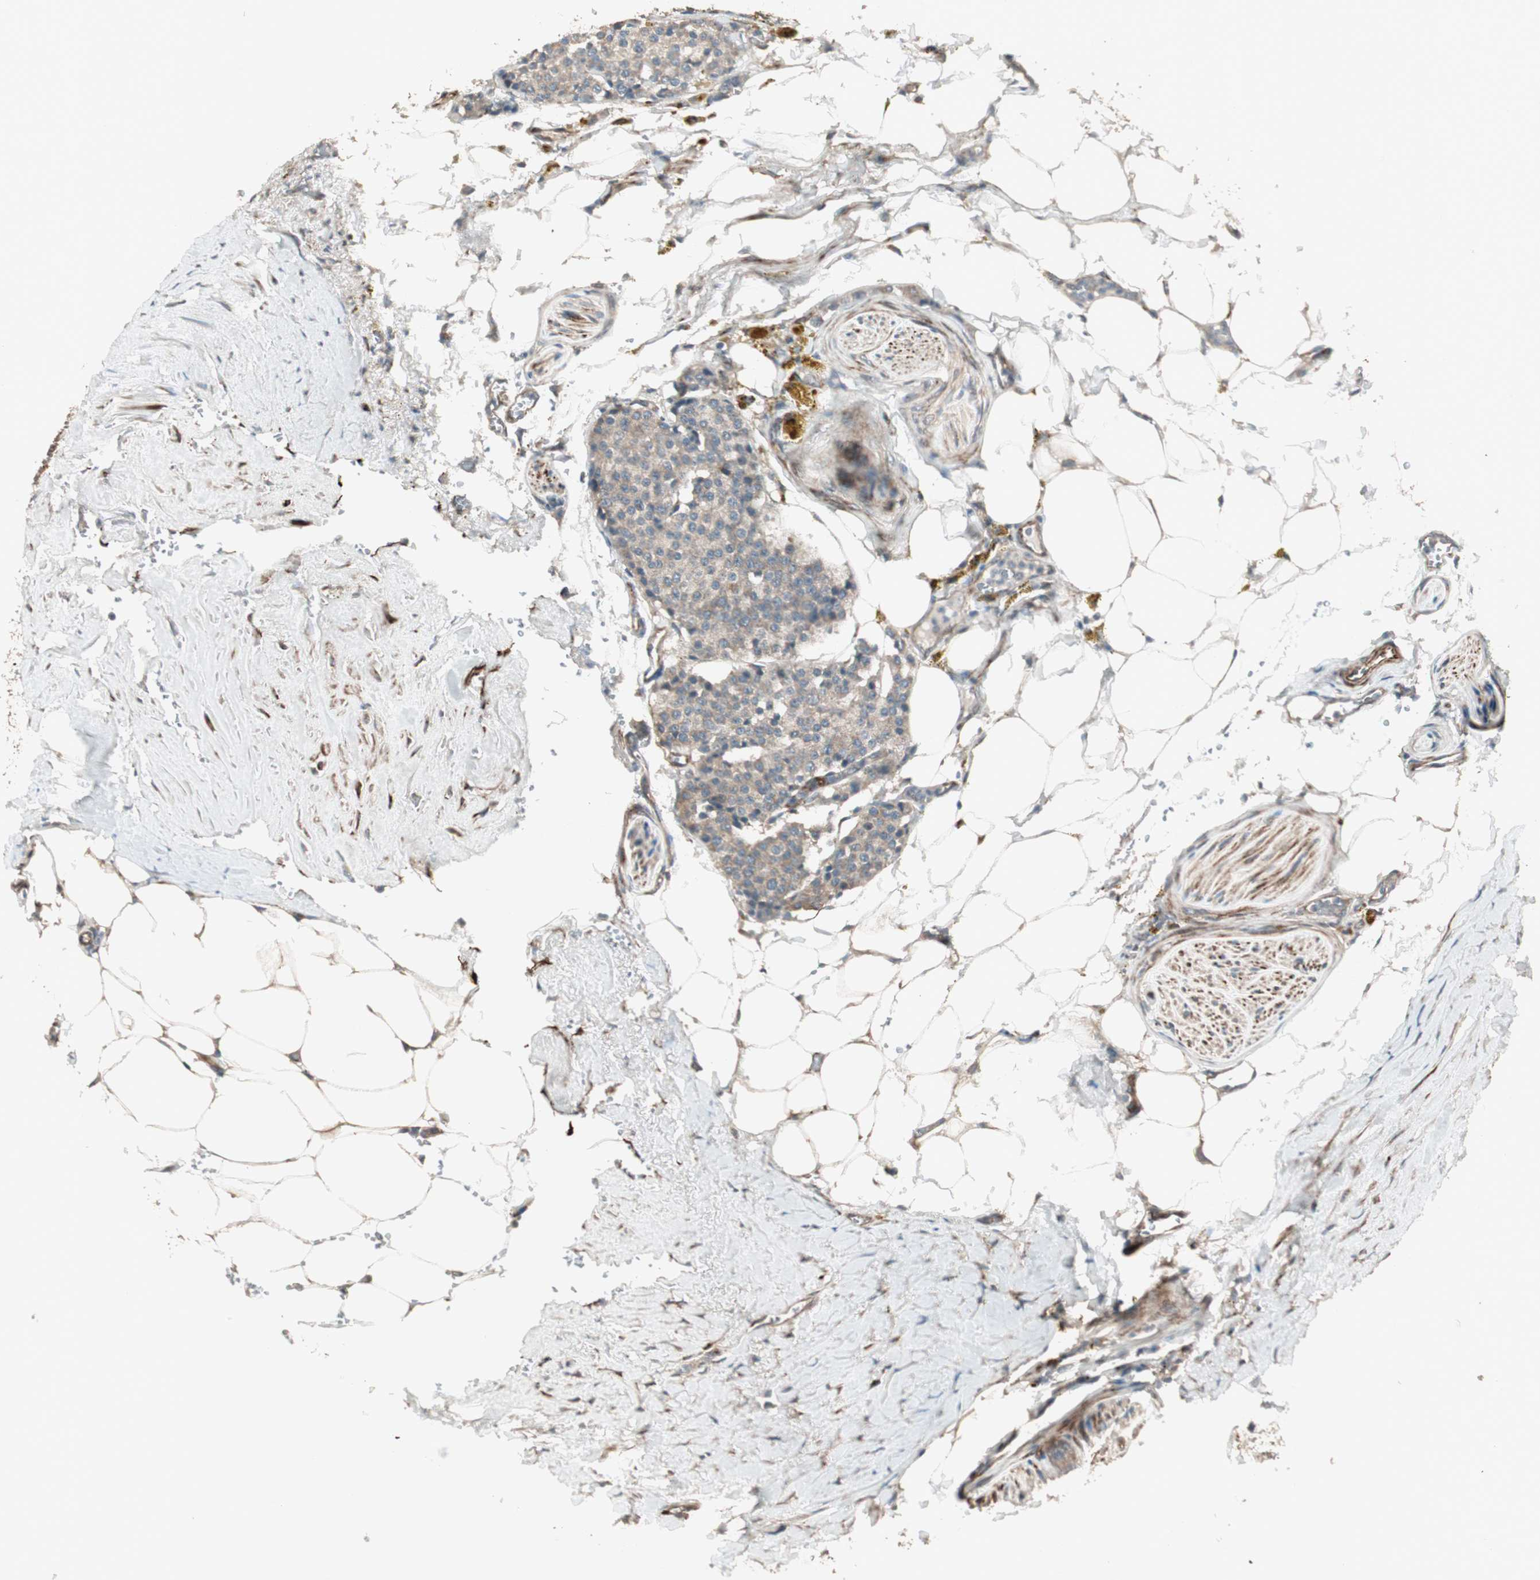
{"staining": {"intensity": "weak", "quantity": ">75%", "location": "cytoplasmic/membranous"}, "tissue": "carcinoid", "cell_type": "Tumor cells", "image_type": "cancer", "snomed": [{"axis": "morphology", "description": "Carcinoid, malignant, NOS"}, {"axis": "topography", "description": "Colon"}], "caption": "A brown stain labels weak cytoplasmic/membranous positivity of a protein in carcinoid (malignant) tumor cells.", "gene": "PPP2R5E", "patient": {"sex": "female", "age": 61}}